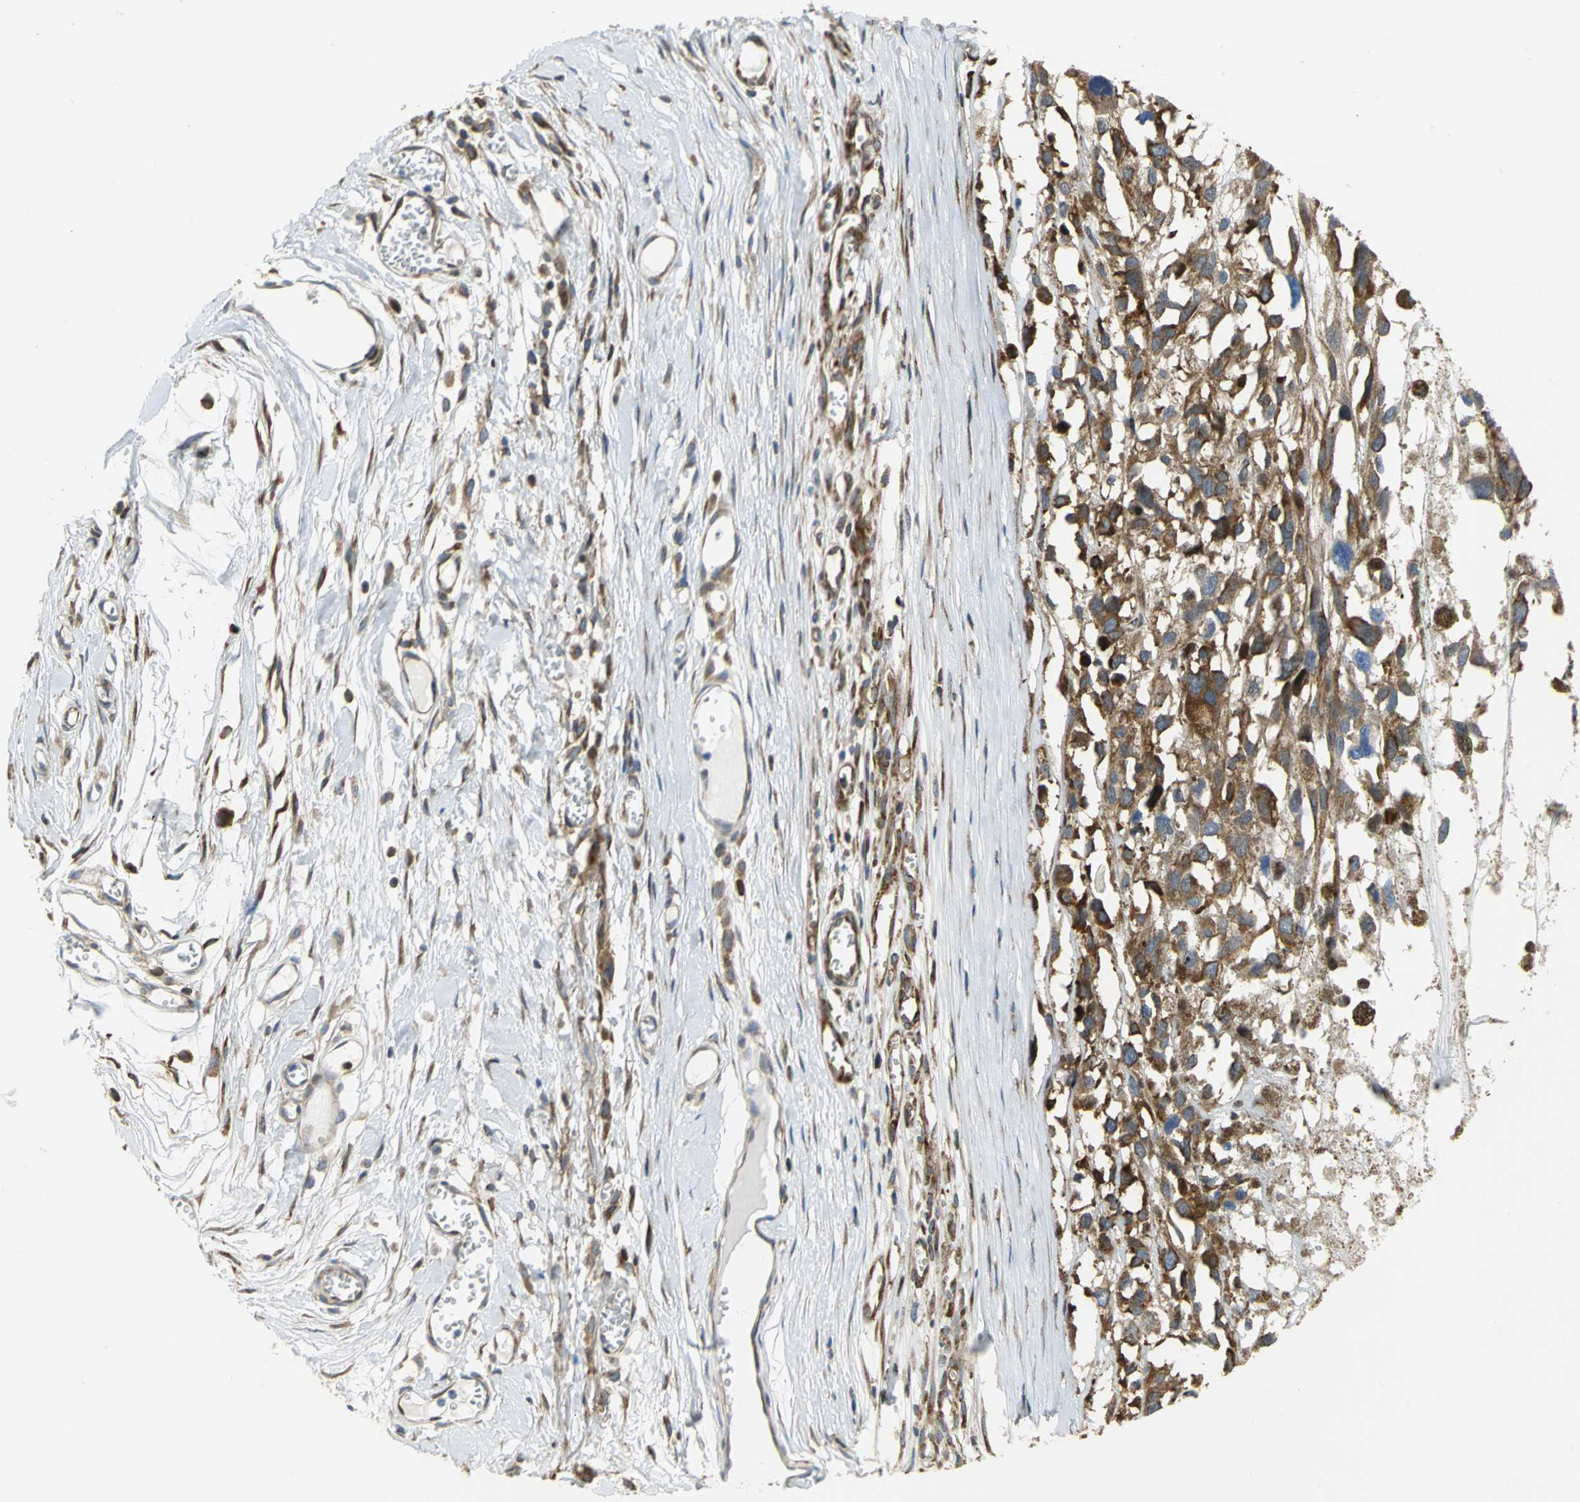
{"staining": {"intensity": "strong", "quantity": ">75%", "location": "cytoplasmic/membranous"}, "tissue": "melanoma", "cell_type": "Tumor cells", "image_type": "cancer", "snomed": [{"axis": "morphology", "description": "Malignant melanoma, Metastatic site"}, {"axis": "topography", "description": "Lymph node"}], "caption": "Tumor cells exhibit strong cytoplasmic/membranous positivity in about >75% of cells in melanoma.", "gene": "YBX1", "patient": {"sex": "male", "age": 59}}